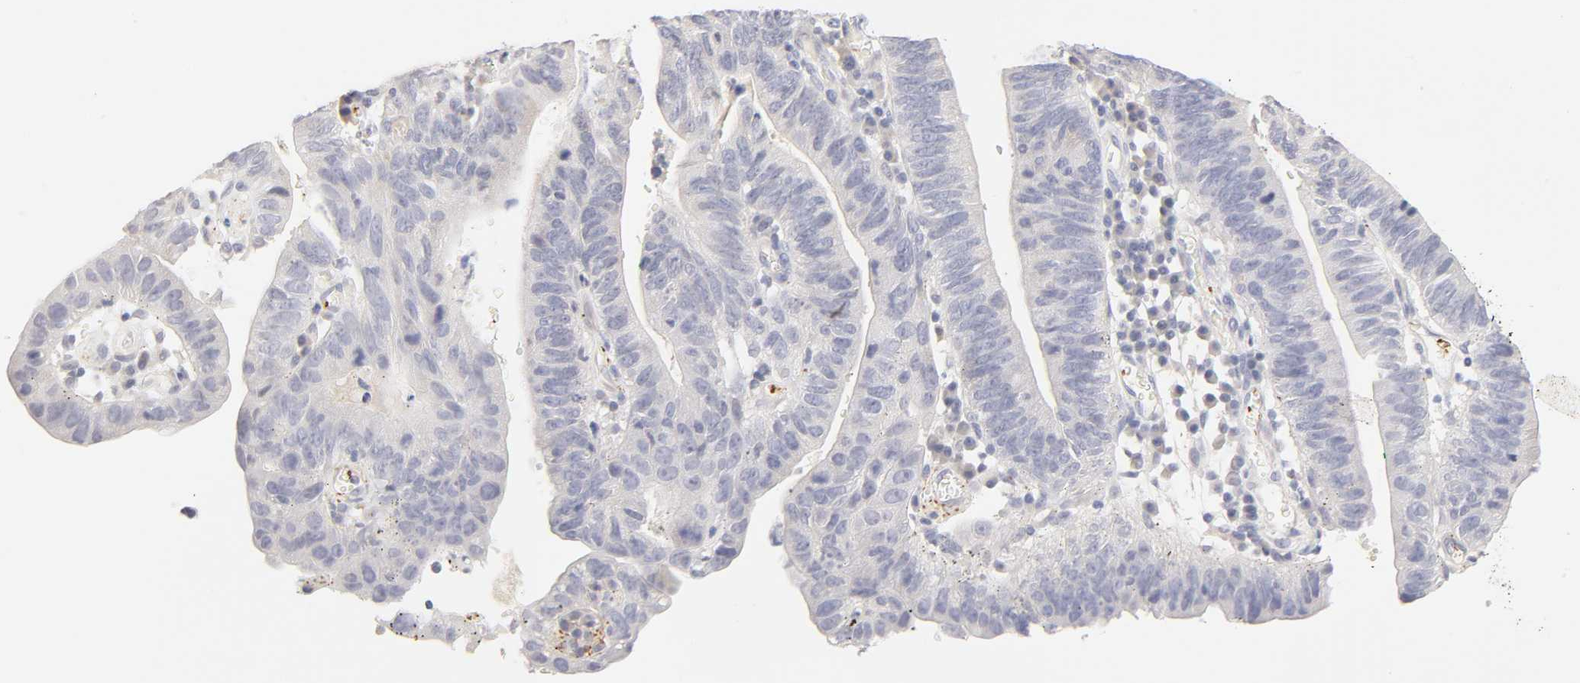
{"staining": {"intensity": "negative", "quantity": "none", "location": "none"}, "tissue": "stomach cancer", "cell_type": "Tumor cells", "image_type": "cancer", "snomed": [{"axis": "morphology", "description": "Adenocarcinoma, NOS"}, {"axis": "topography", "description": "Stomach"}], "caption": "Image shows no significant protein staining in tumor cells of stomach adenocarcinoma.", "gene": "CYP4B1", "patient": {"sex": "male", "age": 59}}